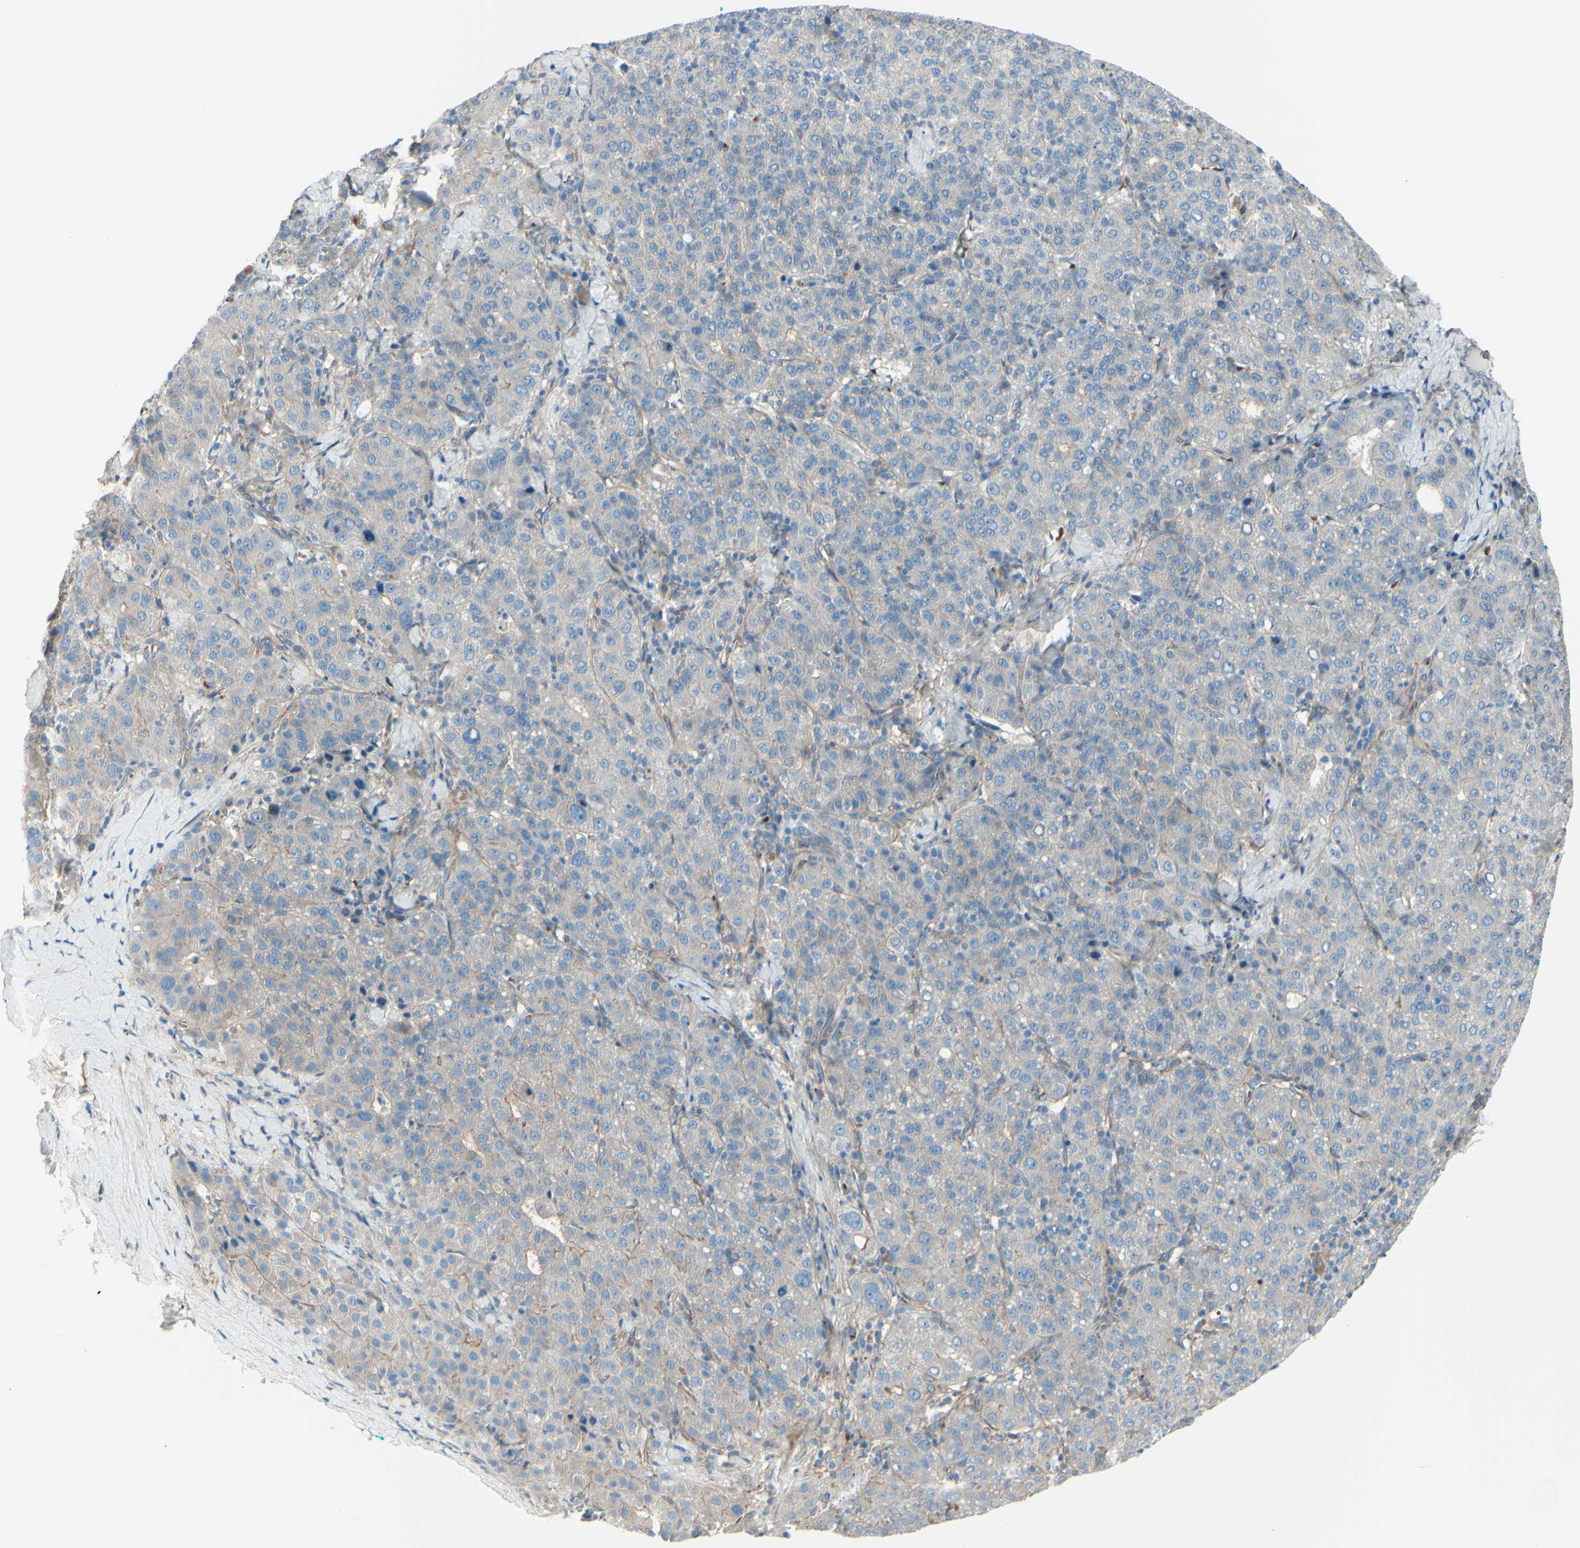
{"staining": {"intensity": "weak", "quantity": ">75%", "location": "cytoplasmic/membranous"}, "tissue": "liver cancer", "cell_type": "Tumor cells", "image_type": "cancer", "snomed": [{"axis": "morphology", "description": "Carcinoma, Hepatocellular, NOS"}, {"axis": "topography", "description": "Liver"}], "caption": "Immunohistochemistry micrograph of human liver hepatocellular carcinoma stained for a protein (brown), which demonstrates low levels of weak cytoplasmic/membranous staining in approximately >75% of tumor cells.", "gene": "PCDHGA2", "patient": {"sex": "male", "age": 65}}